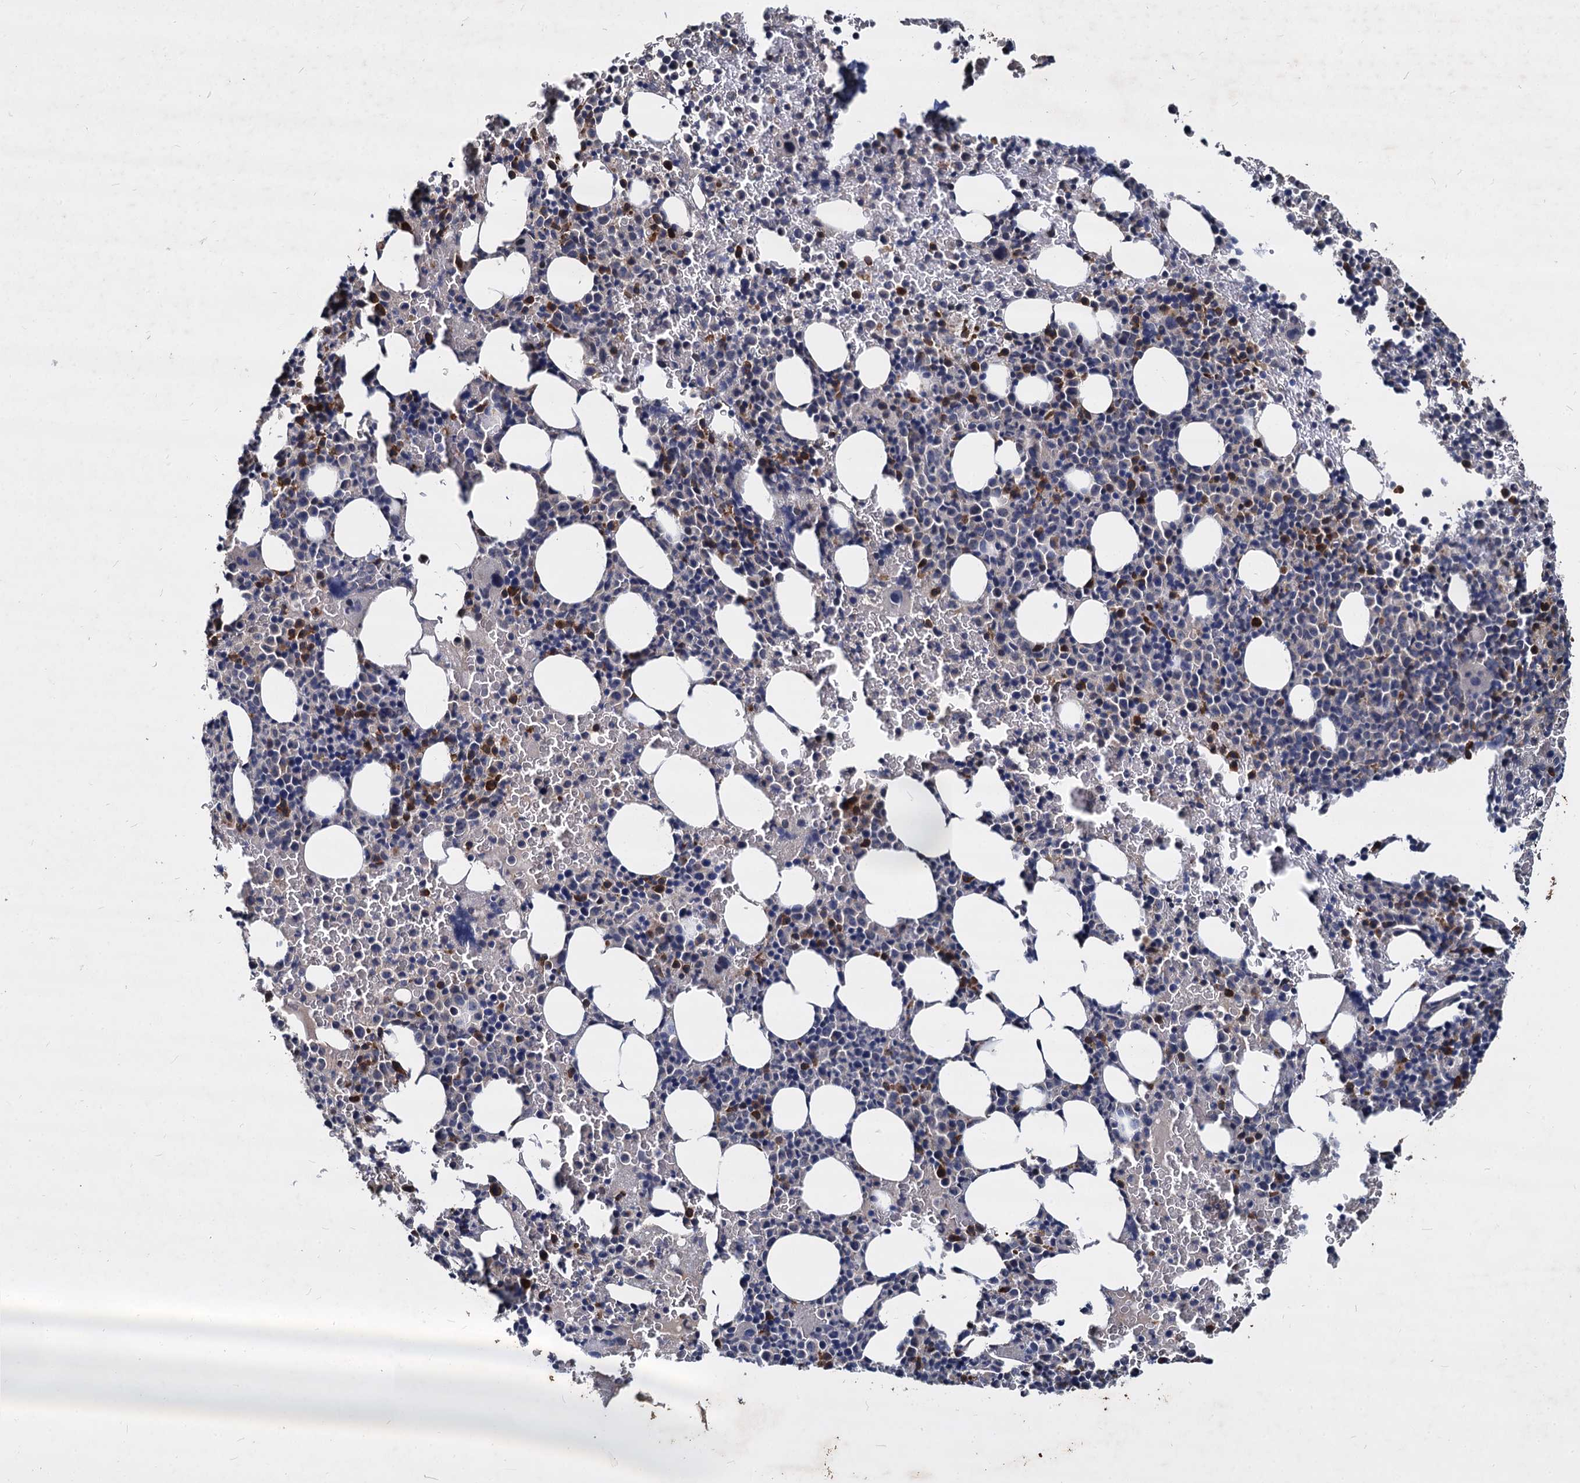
{"staining": {"intensity": "moderate", "quantity": "<25%", "location": "cytoplasmic/membranous"}, "tissue": "bone marrow", "cell_type": "Hematopoietic cells", "image_type": "normal", "snomed": [{"axis": "morphology", "description": "Normal tissue, NOS"}, {"axis": "topography", "description": "Bone marrow"}], "caption": "Protein staining reveals moderate cytoplasmic/membranous staining in approximately <25% of hematopoietic cells in normal bone marrow. Nuclei are stained in blue.", "gene": "CCDC184", "patient": {"sex": "female", "age": 54}}